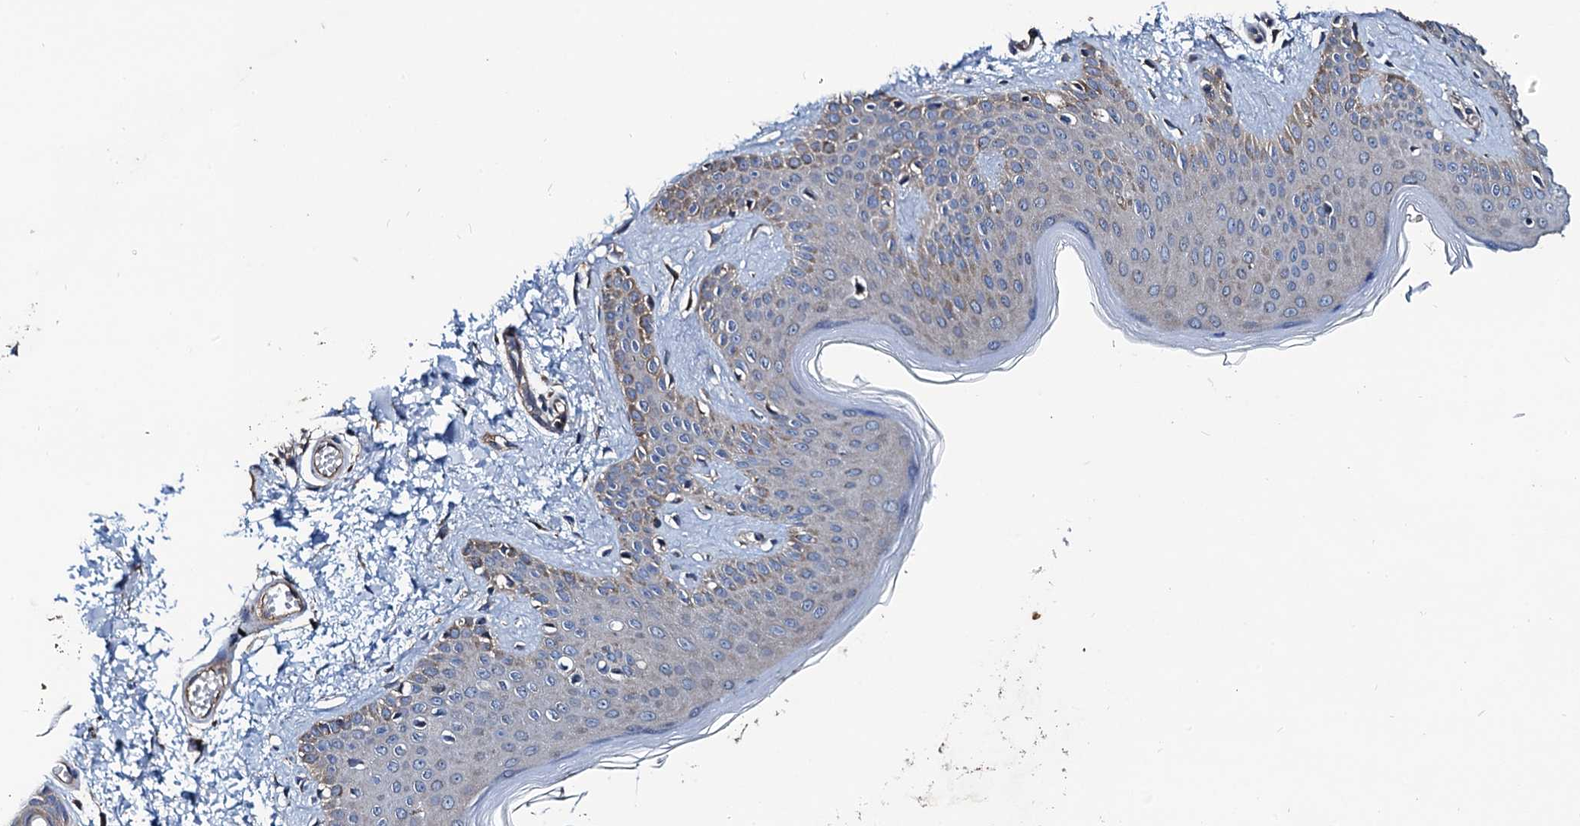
{"staining": {"intensity": "moderate", "quantity": ">75%", "location": "cytoplasmic/membranous"}, "tissue": "skin", "cell_type": "Fibroblasts", "image_type": "normal", "snomed": [{"axis": "morphology", "description": "Normal tissue, NOS"}, {"axis": "topography", "description": "Skin"}], "caption": "Immunohistochemistry (IHC) histopathology image of unremarkable human skin stained for a protein (brown), which displays medium levels of moderate cytoplasmic/membranous positivity in about >75% of fibroblasts.", "gene": "NEK1", "patient": {"sex": "male", "age": 36}}